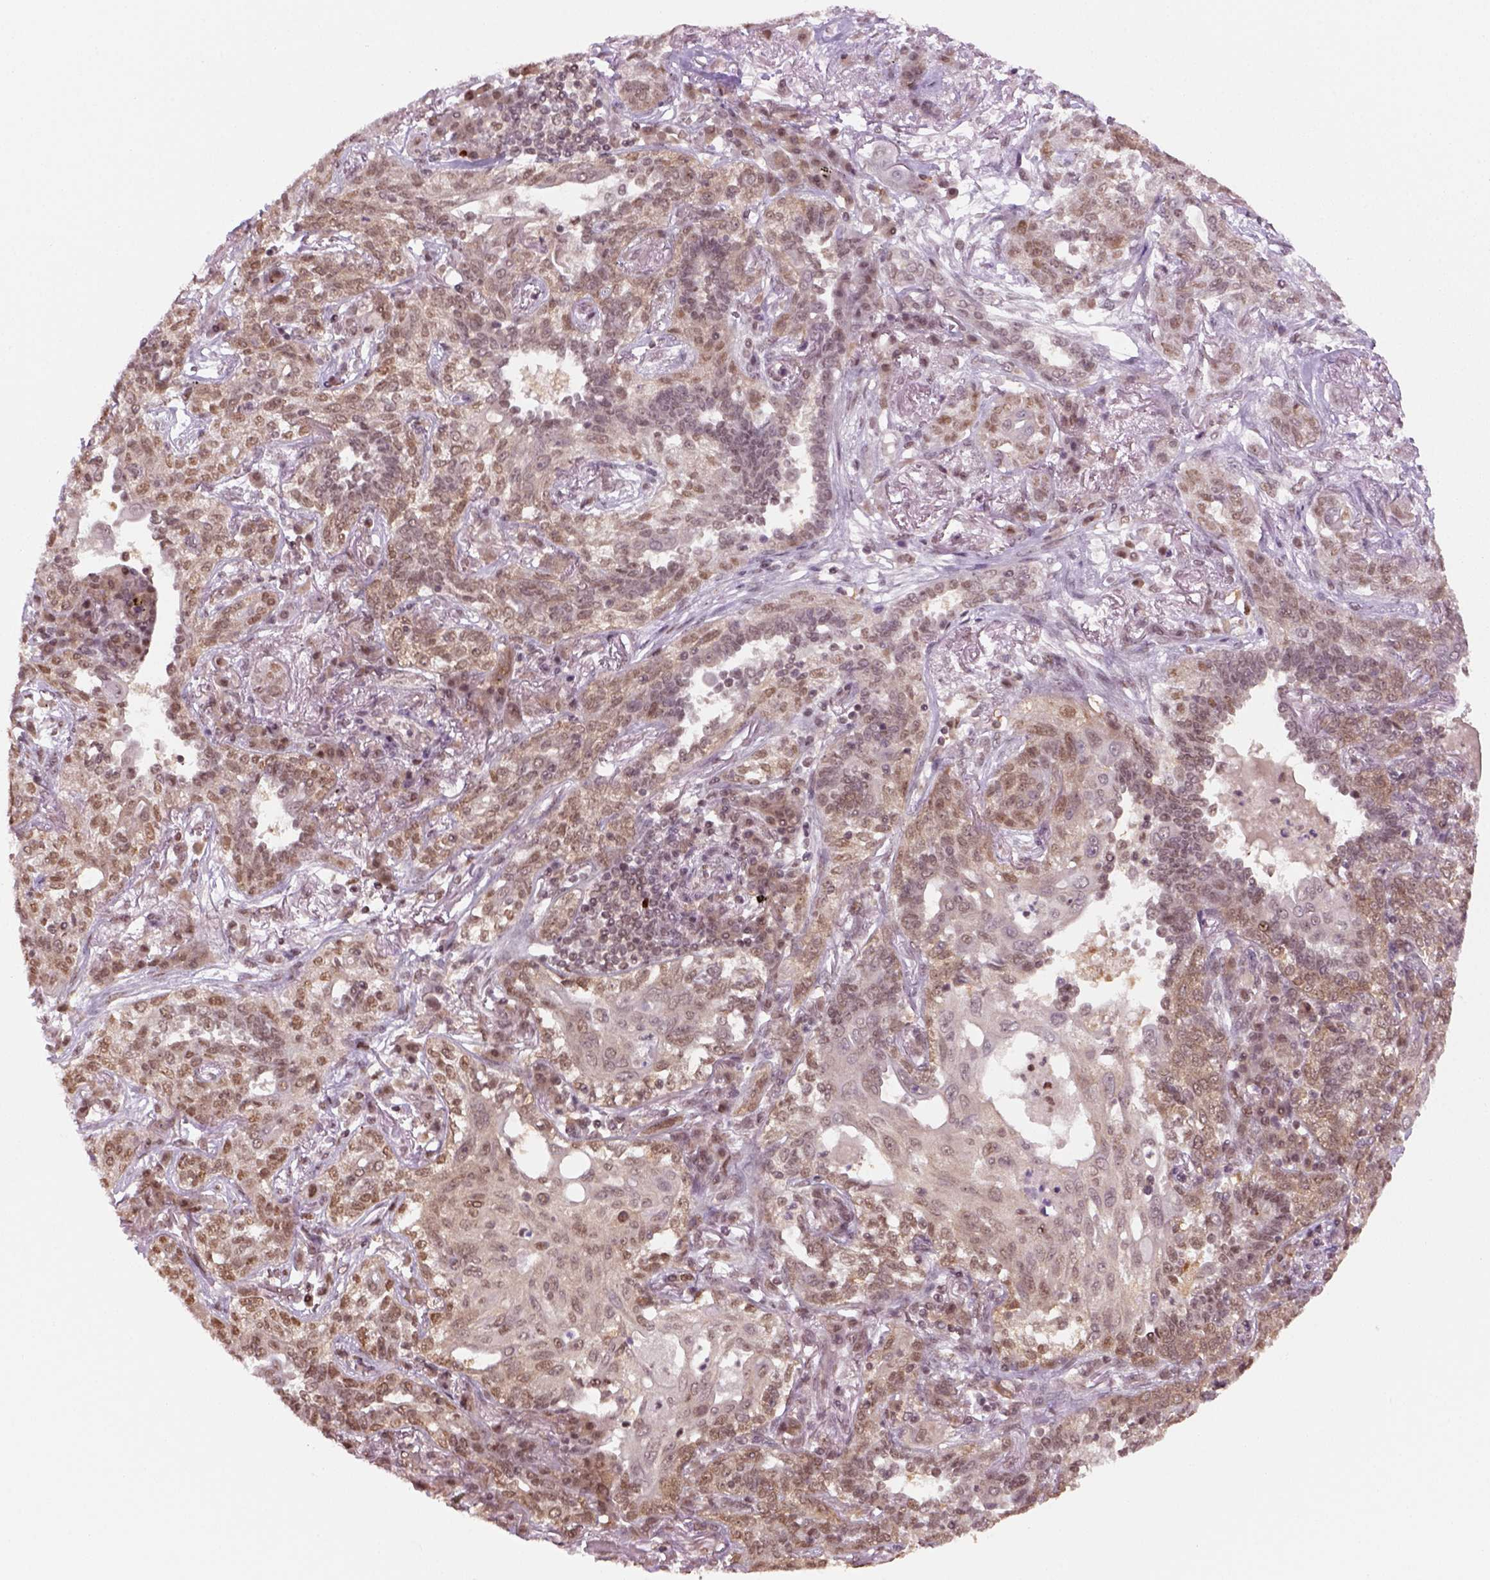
{"staining": {"intensity": "moderate", "quantity": ">75%", "location": "nuclear"}, "tissue": "lung cancer", "cell_type": "Tumor cells", "image_type": "cancer", "snomed": [{"axis": "morphology", "description": "Squamous cell carcinoma, NOS"}, {"axis": "topography", "description": "Lung"}], "caption": "Lung squamous cell carcinoma was stained to show a protein in brown. There is medium levels of moderate nuclear positivity in approximately >75% of tumor cells.", "gene": "GOT1", "patient": {"sex": "female", "age": 70}}